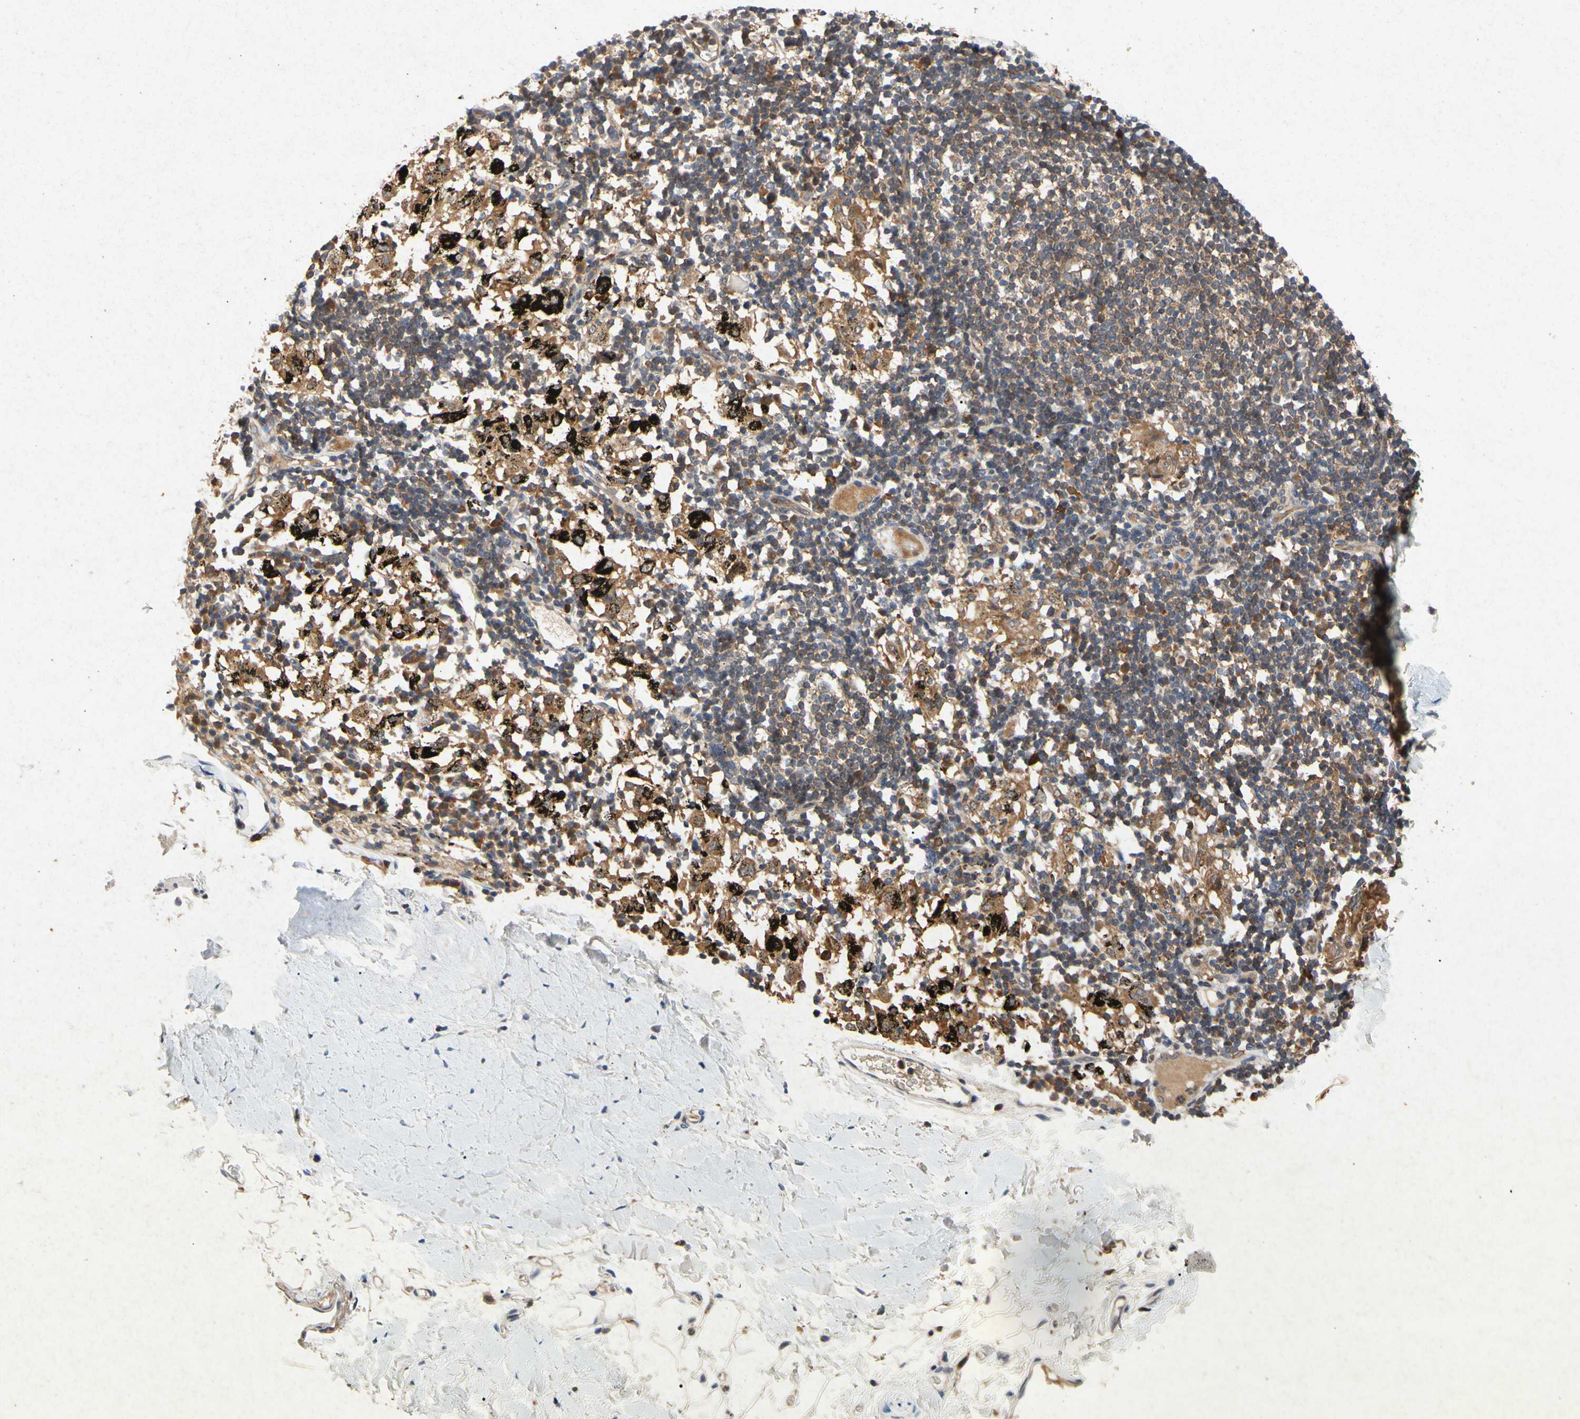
{"staining": {"intensity": "weak", "quantity": ">75%", "location": "cytoplasmic/membranous"}, "tissue": "adipose tissue", "cell_type": "Adipocytes", "image_type": "normal", "snomed": [{"axis": "morphology", "description": "Normal tissue, NOS"}, {"axis": "topography", "description": "Cartilage tissue"}, {"axis": "topography", "description": "Bronchus"}], "caption": "Weak cytoplasmic/membranous protein positivity is appreciated in about >75% of adipocytes in adipose tissue.", "gene": "RPS6KA1", "patient": {"sex": "female", "age": 73}}